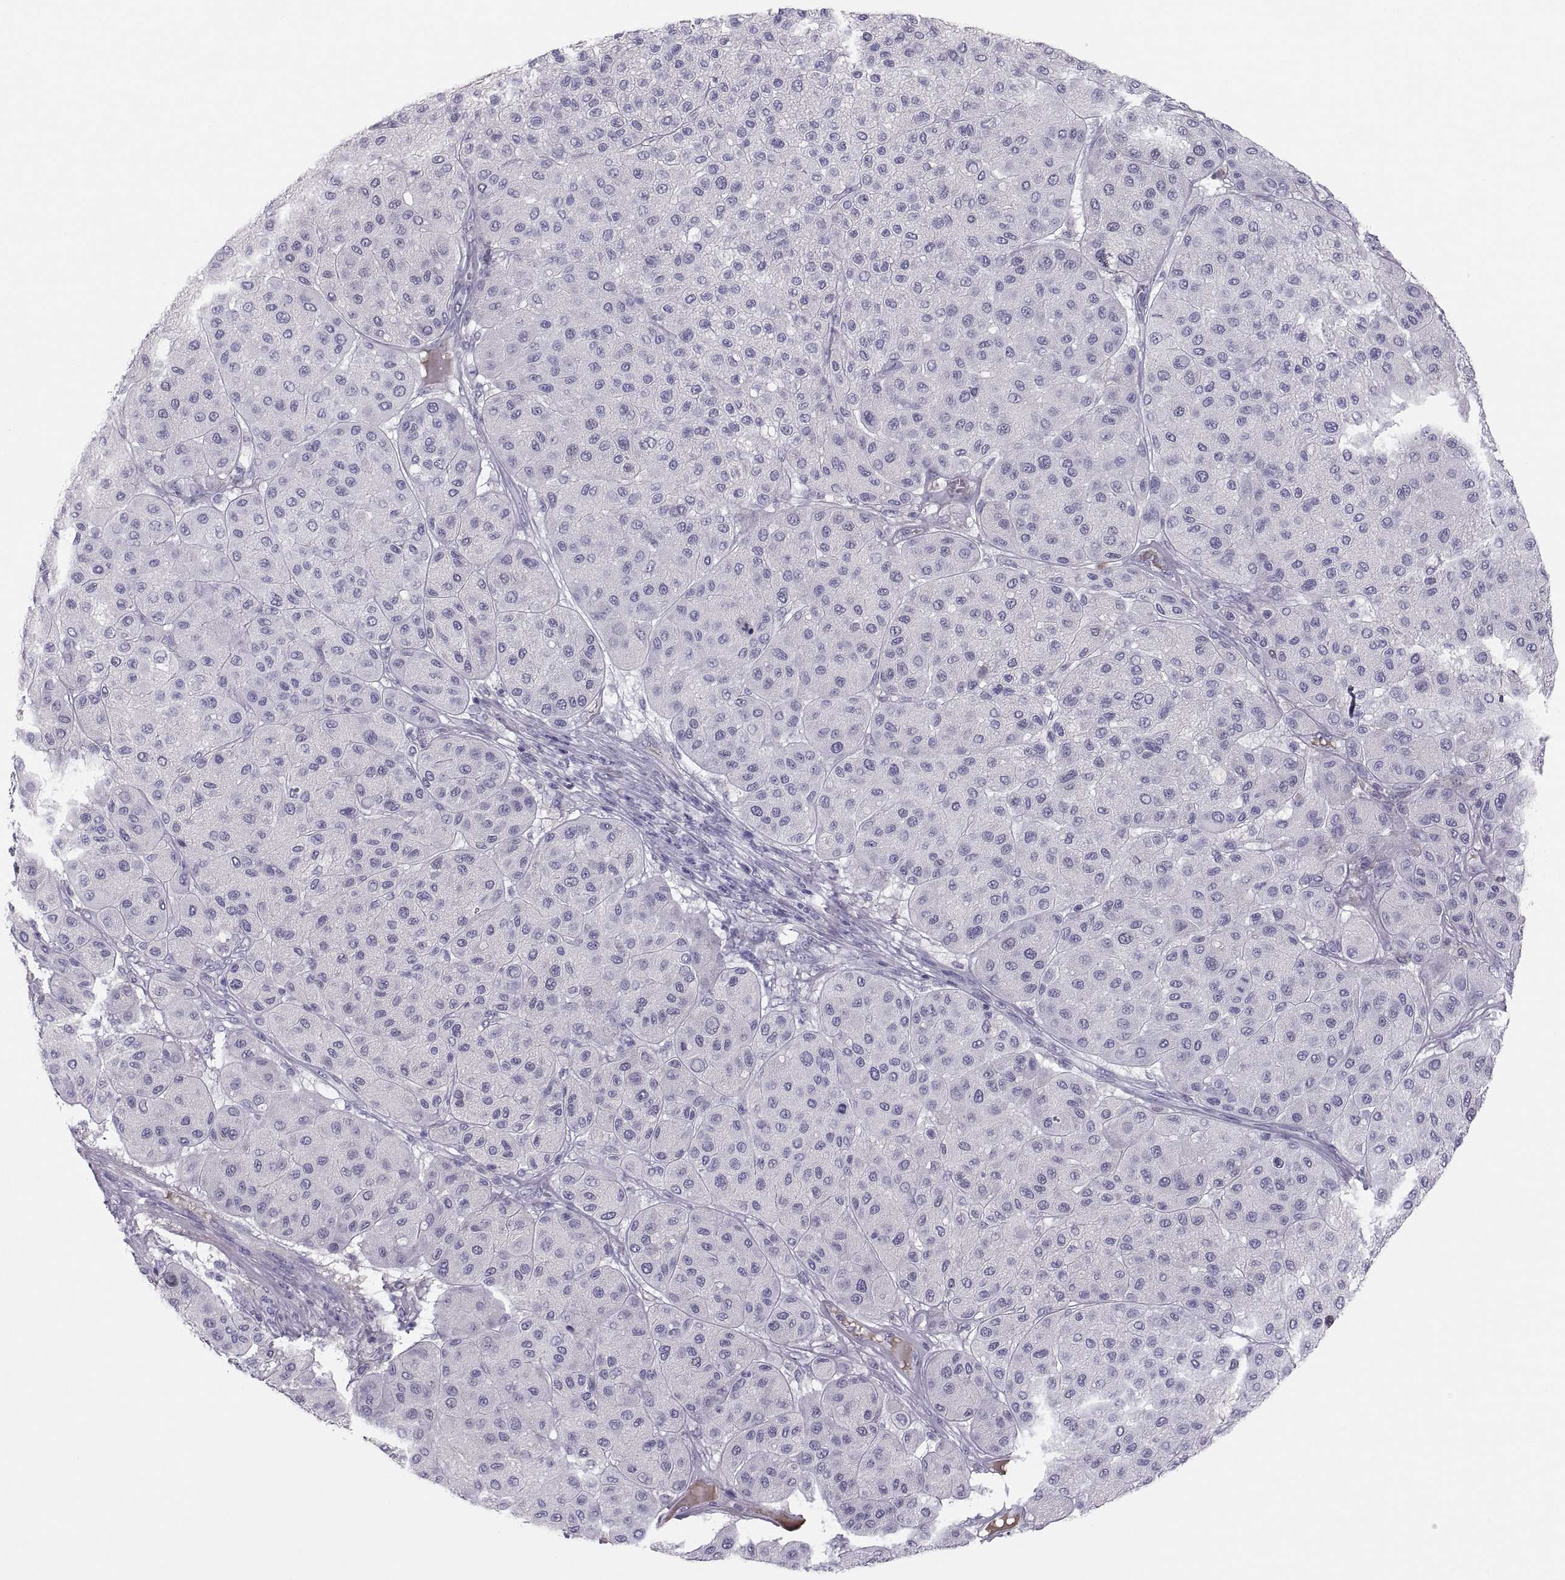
{"staining": {"intensity": "negative", "quantity": "none", "location": "none"}, "tissue": "melanoma", "cell_type": "Tumor cells", "image_type": "cancer", "snomed": [{"axis": "morphology", "description": "Malignant melanoma, Metastatic site"}, {"axis": "topography", "description": "Smooth muscle"}], "caption": "Tumor cells are negative for brown protein staining in malignant melanoma (metastatic site). (DAB immunohistochemistry with hematoxylin counter stain).", "gene": "MAGEB2", "patient": {"sex": "male", "age": 41}}